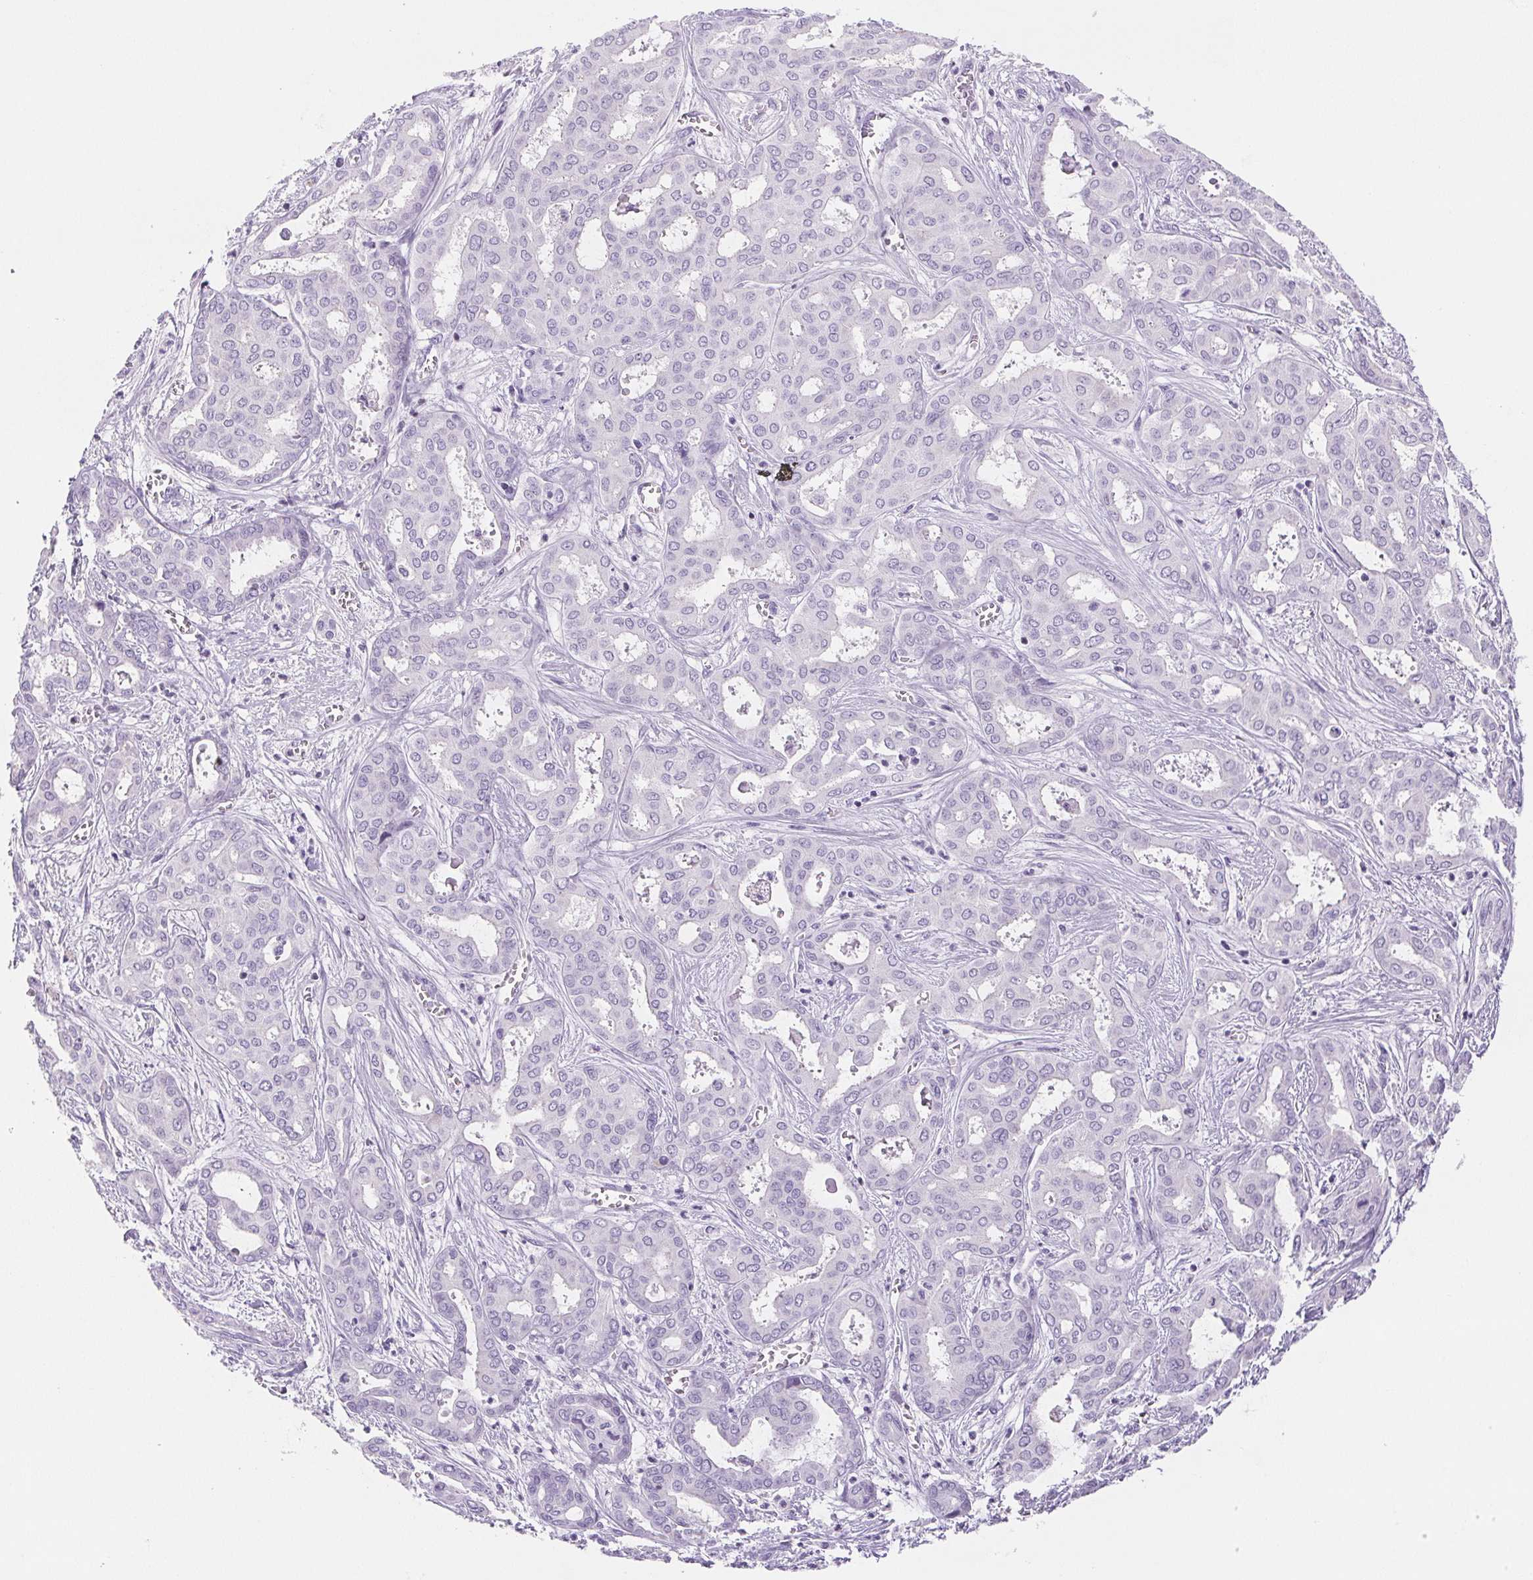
{"staining": {"intensity": "negative", "quantity": "none", "location": "none"}, "tissue": "liver cancer", "cell_type": "Tumor cells", "image_type": "cancer", "snomed": [{"axis": "morphology", "description": "Cholangiocarcinoma"}, {"axis": "topography", "description": "Liver"}], "caption": "Tumor cells are negative for brown protein staining in cholangiocarcinoma (liver).", "gene": "BEND2", "patient": {"sex": "female", "age": 64}}